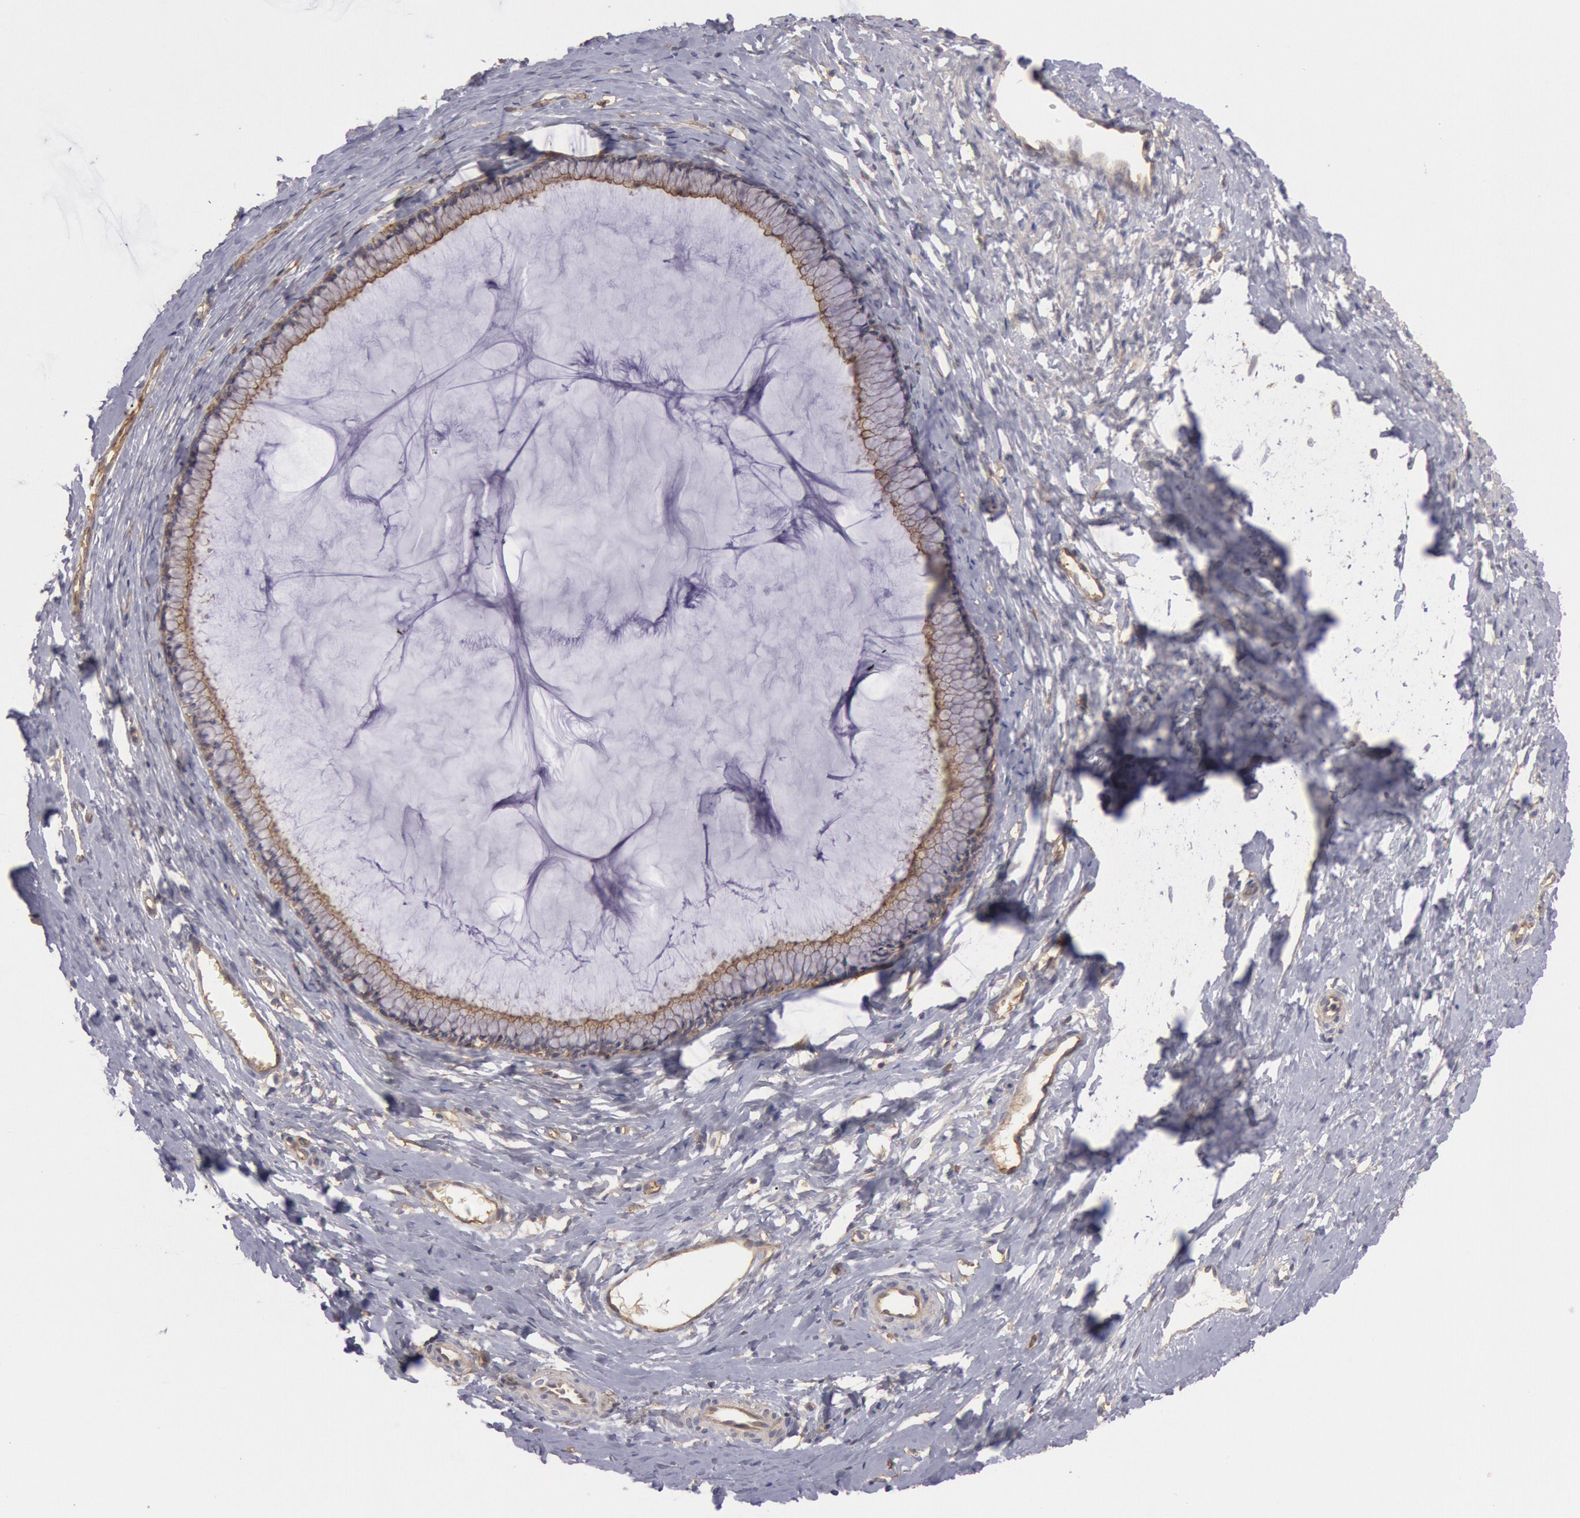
{"staining": {"intensity": "moderate", "quantity": ">75%", "location": "cytoplasmic/membranous"}, "tissue": "cervix", "cell_type": "Glandular cells", "image_type": "normal", "snomed": [{"axis": "morphology", "description": "Normal tissue, NOS"}, {"axis": "topography", "description": "Cervix"}], "caption": "Cervix was stained to show a protein in brown. There is medium levels of moderate cytoplasmic/membranous expression in approximately >75% of glandular cells. The staining was performed using DAB to visualize the protein expression in brown, while the nuclei were stained in blue with hematoxylin (Magnification: 20x).", "gene": "SNAP23", "patient": {"sex": "female", "age": 40}}